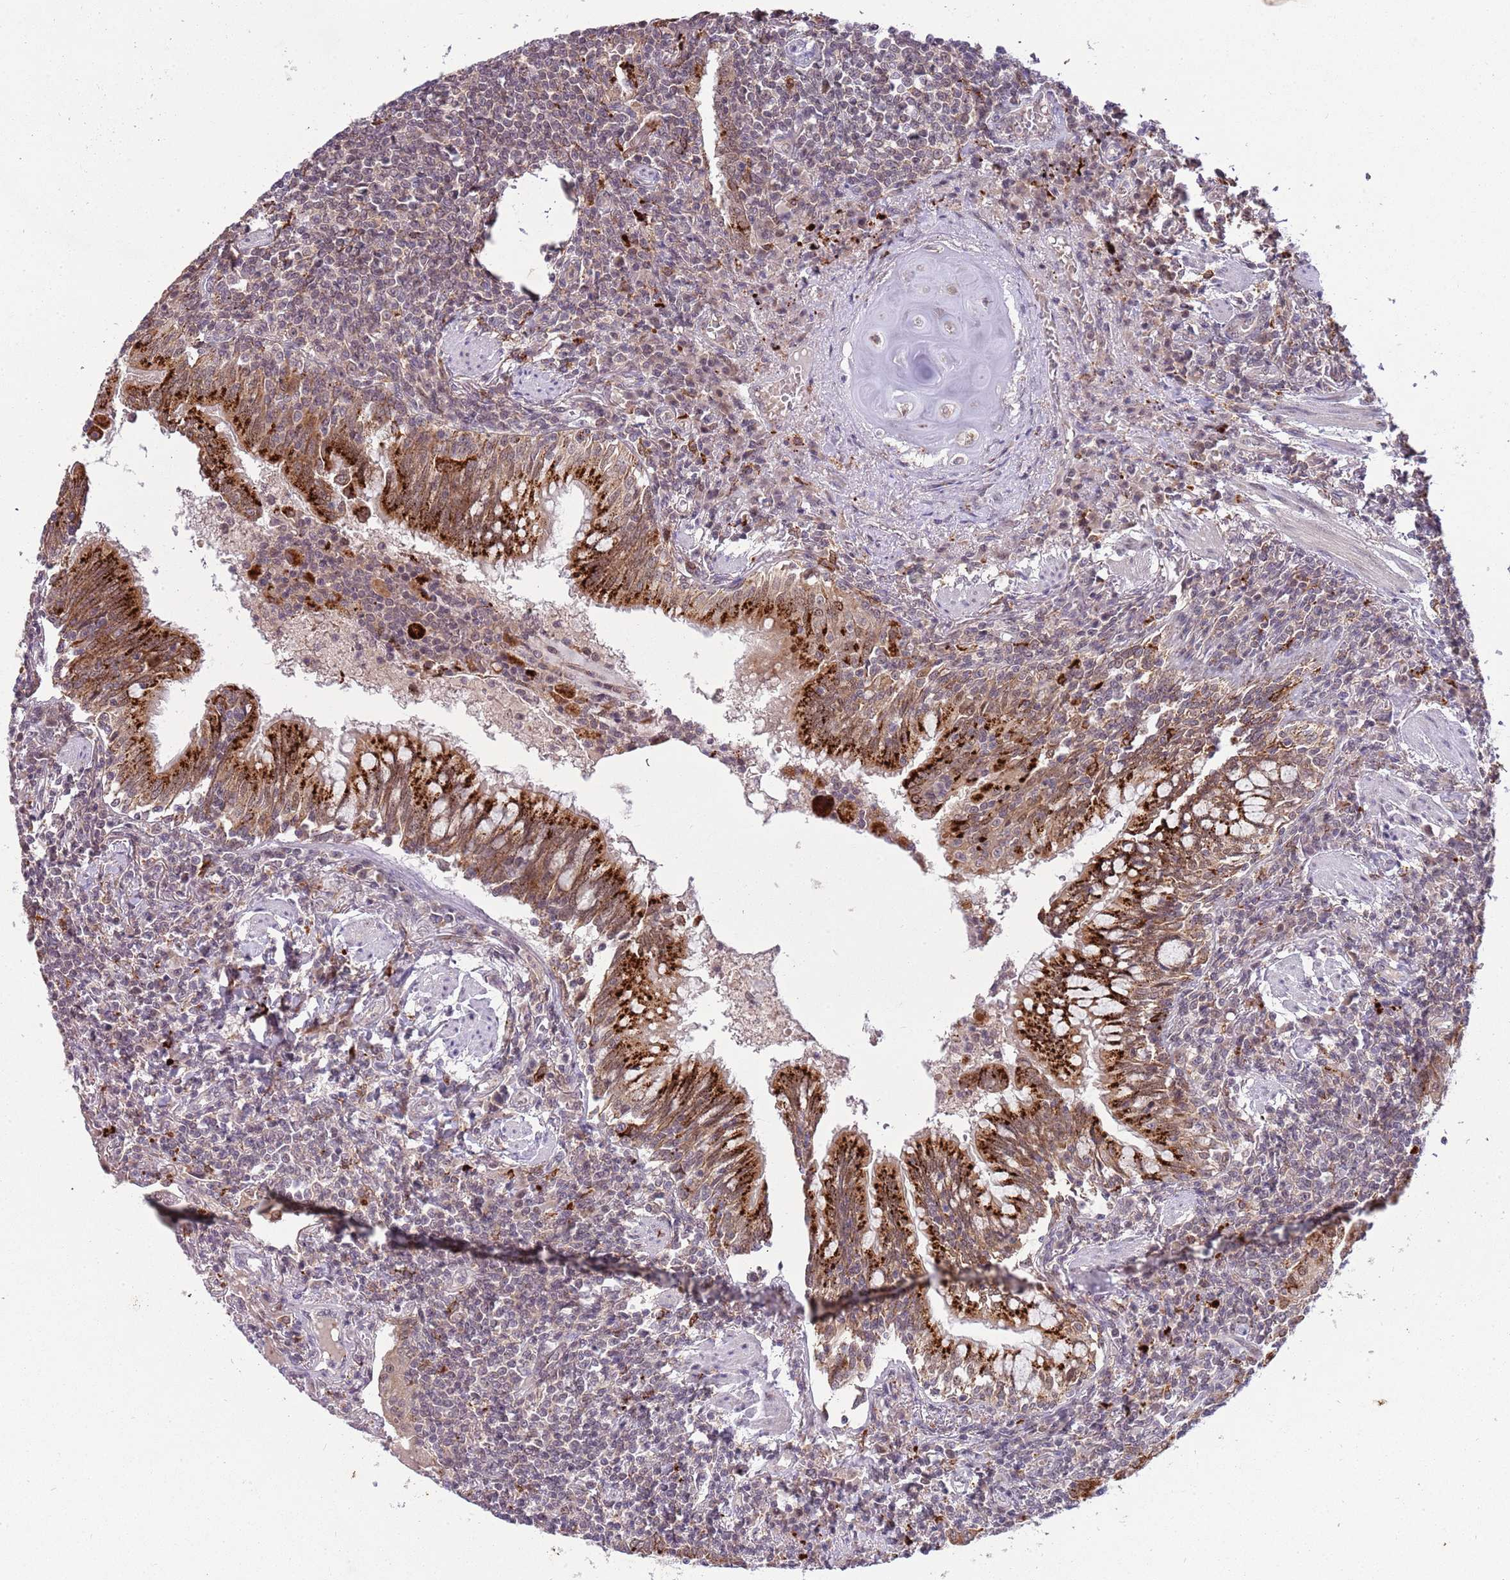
{"staining": {"intensity": "negative", "quantity": "none", "location": "none"}, "tissue": "lymphoma", "cell_type": "Tumor cells", "image_type": "cancer", "snomed": [{"axis": "morphology", "description": "Malignant lymphoma, non-Hodgkin's type, Low grade"}, {"axis": "topography", "description": "Lung"}], "caption": "Immunohistochemical staining of human lymphoma exhibits no significant expression in tumor cells. The staining was performed using DAB to visualize the protein expression in brown, while the nuclei were stained in blue with hematoxylin (Magnification: 20x).", "gene": "TRIM27", "patient": {"sex": "female", "age": 71}}